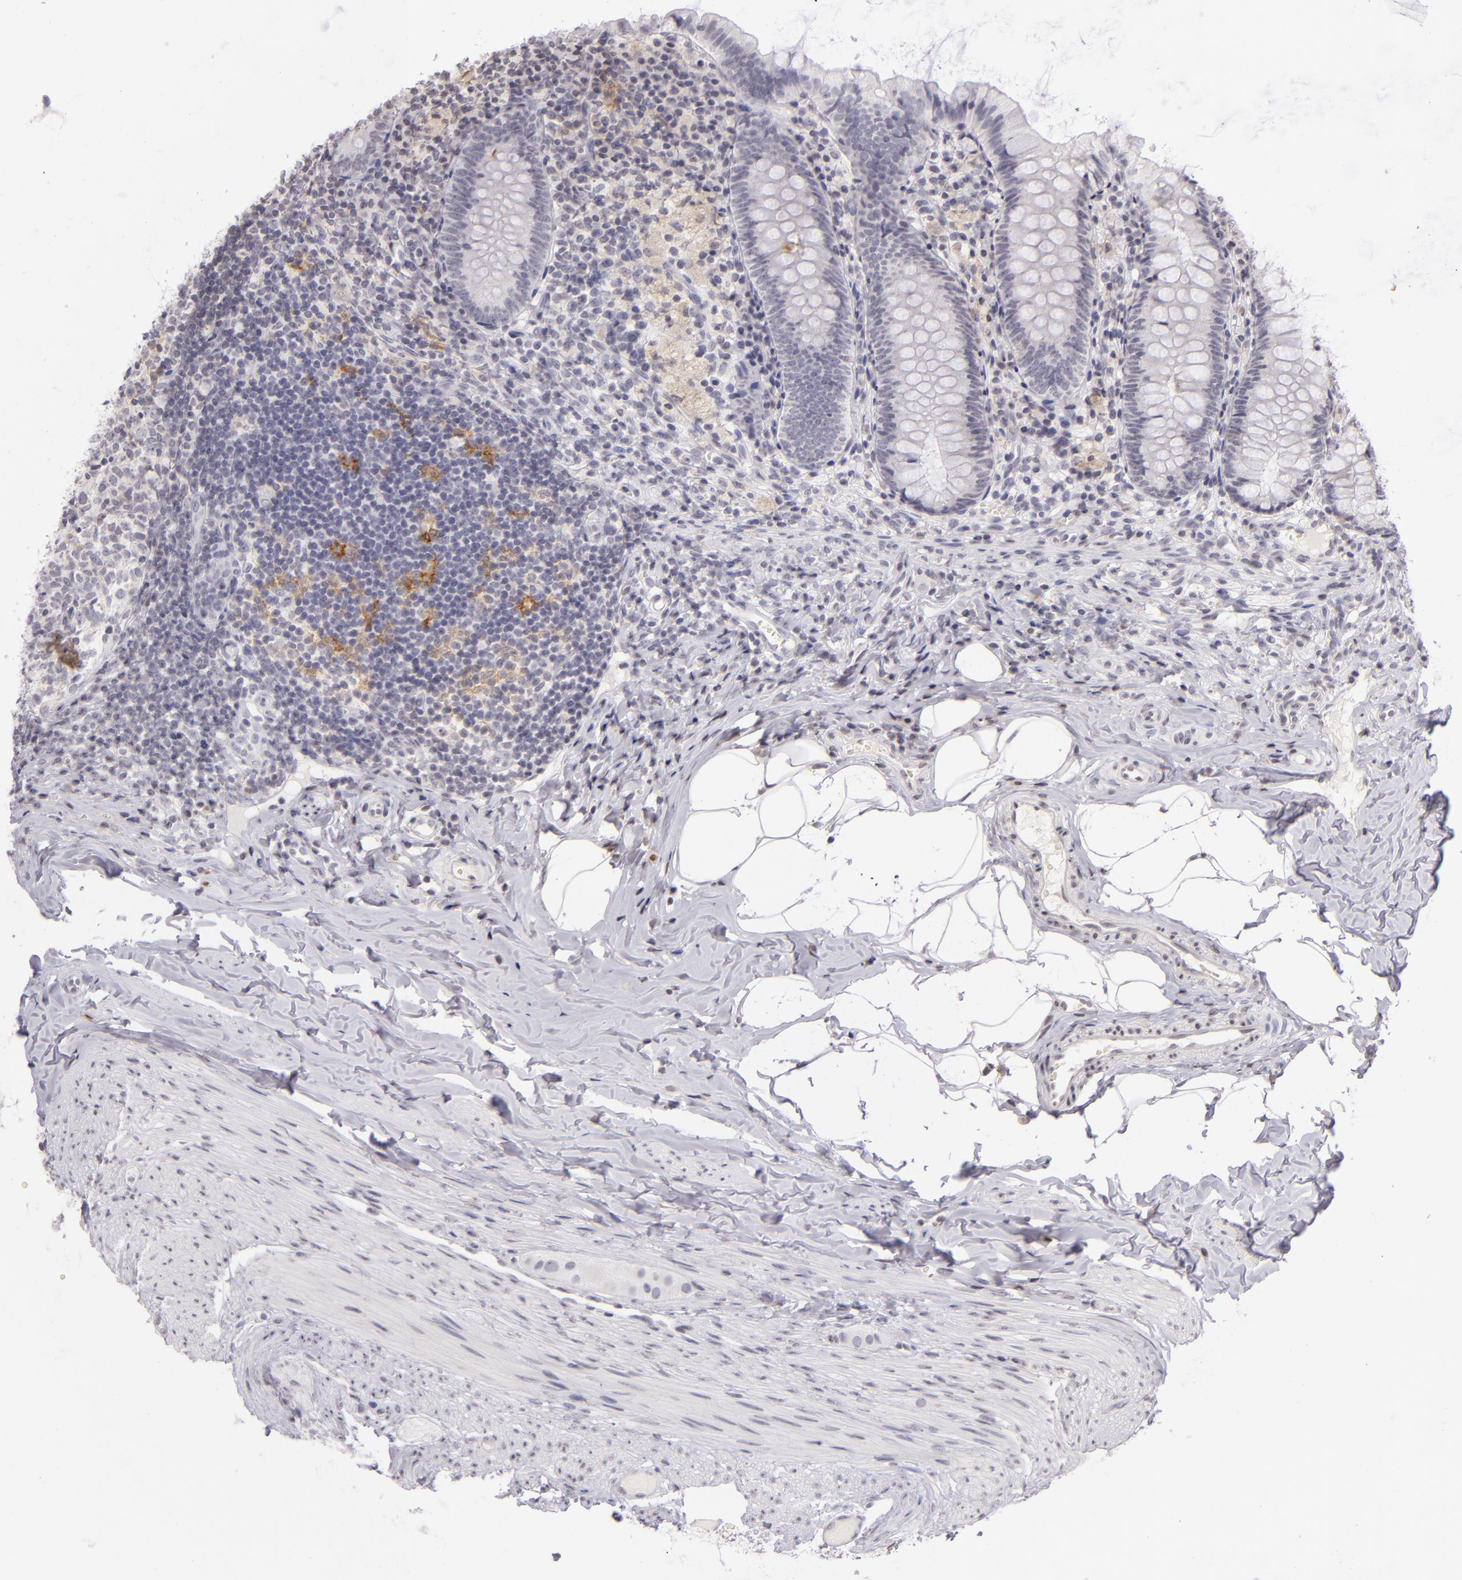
{"staining": {"intensity": "moderate", "quantity": "<25%", "location": "cytoplasmic/membranous"}, "tissue": "appendix", "cell_type": "Lymphoid tissue", "image_type": "normal", "snomed": [{"axis": "morphology", "description": "Normal tissue, NOS"}, {"axis": "topography", "description": "Appendix"}], "caption": "Appendix stained with IHC reveals moderate cytoplasmic/membranous positivity in about <25% of lymphoid tissue.", "gene": "CD40", "patient": {"sex": "female", "age": 9}}